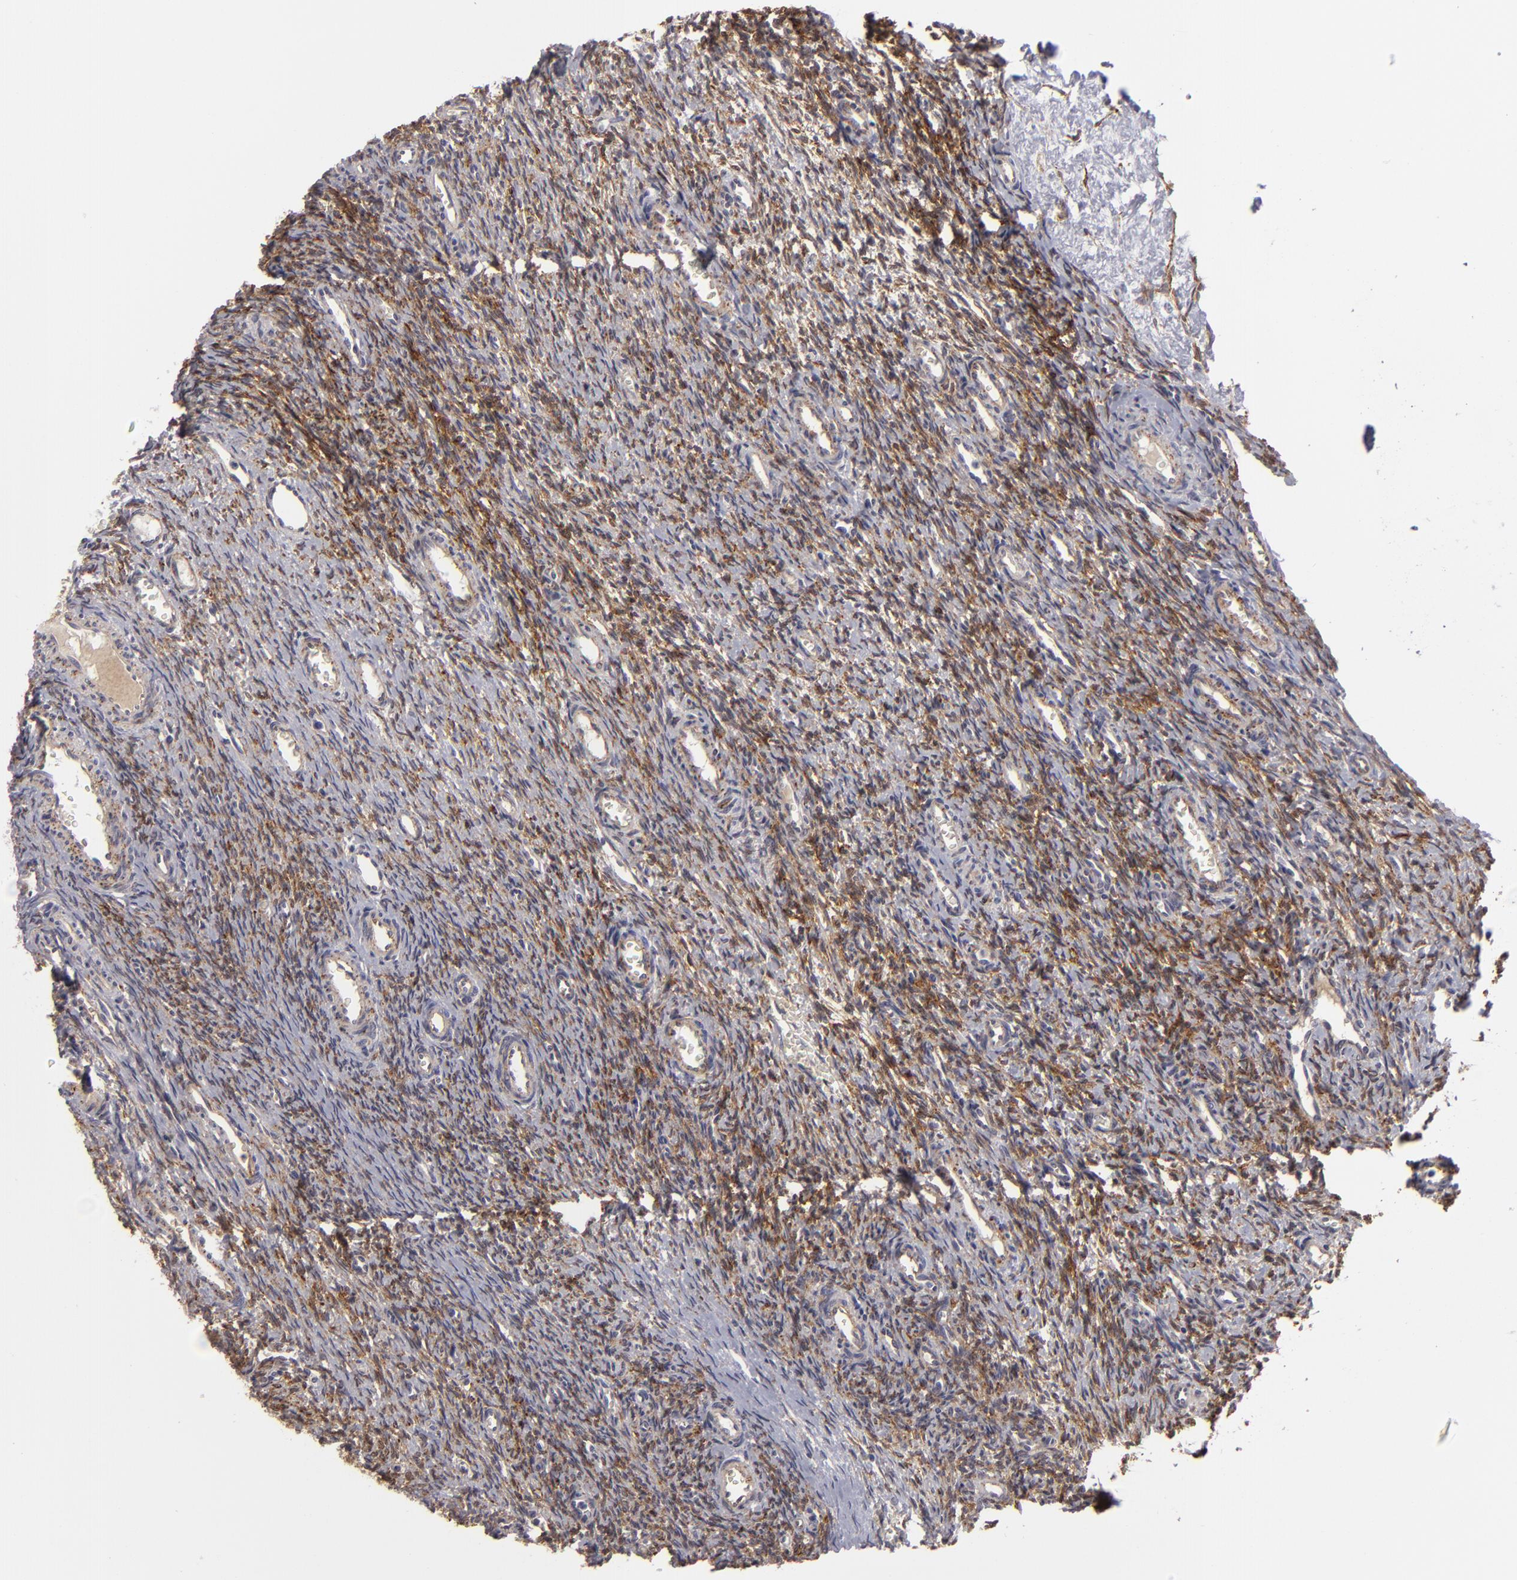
{"staining": {"intensity": "moderate", "quantity": "25%-75%", "location": "cytoplasmic/membranous"}, "tissue": "ovary", "cell_type": "Ovarian stroma cells", "image_type": "normal", "snomed": [{"axis": "morphology", "description": "Normal tissue, NOS"}, {"axis": "topography", "description": "Ovary"}], "caption": "Protein expression analysis of unremarkable ovary shows moderate cytoplasmic/membranous positivity in about 25%-75% of ovarian stroma cells.", "gene": "ALCAM", "patient": {"sex": "female", "age": 39}}